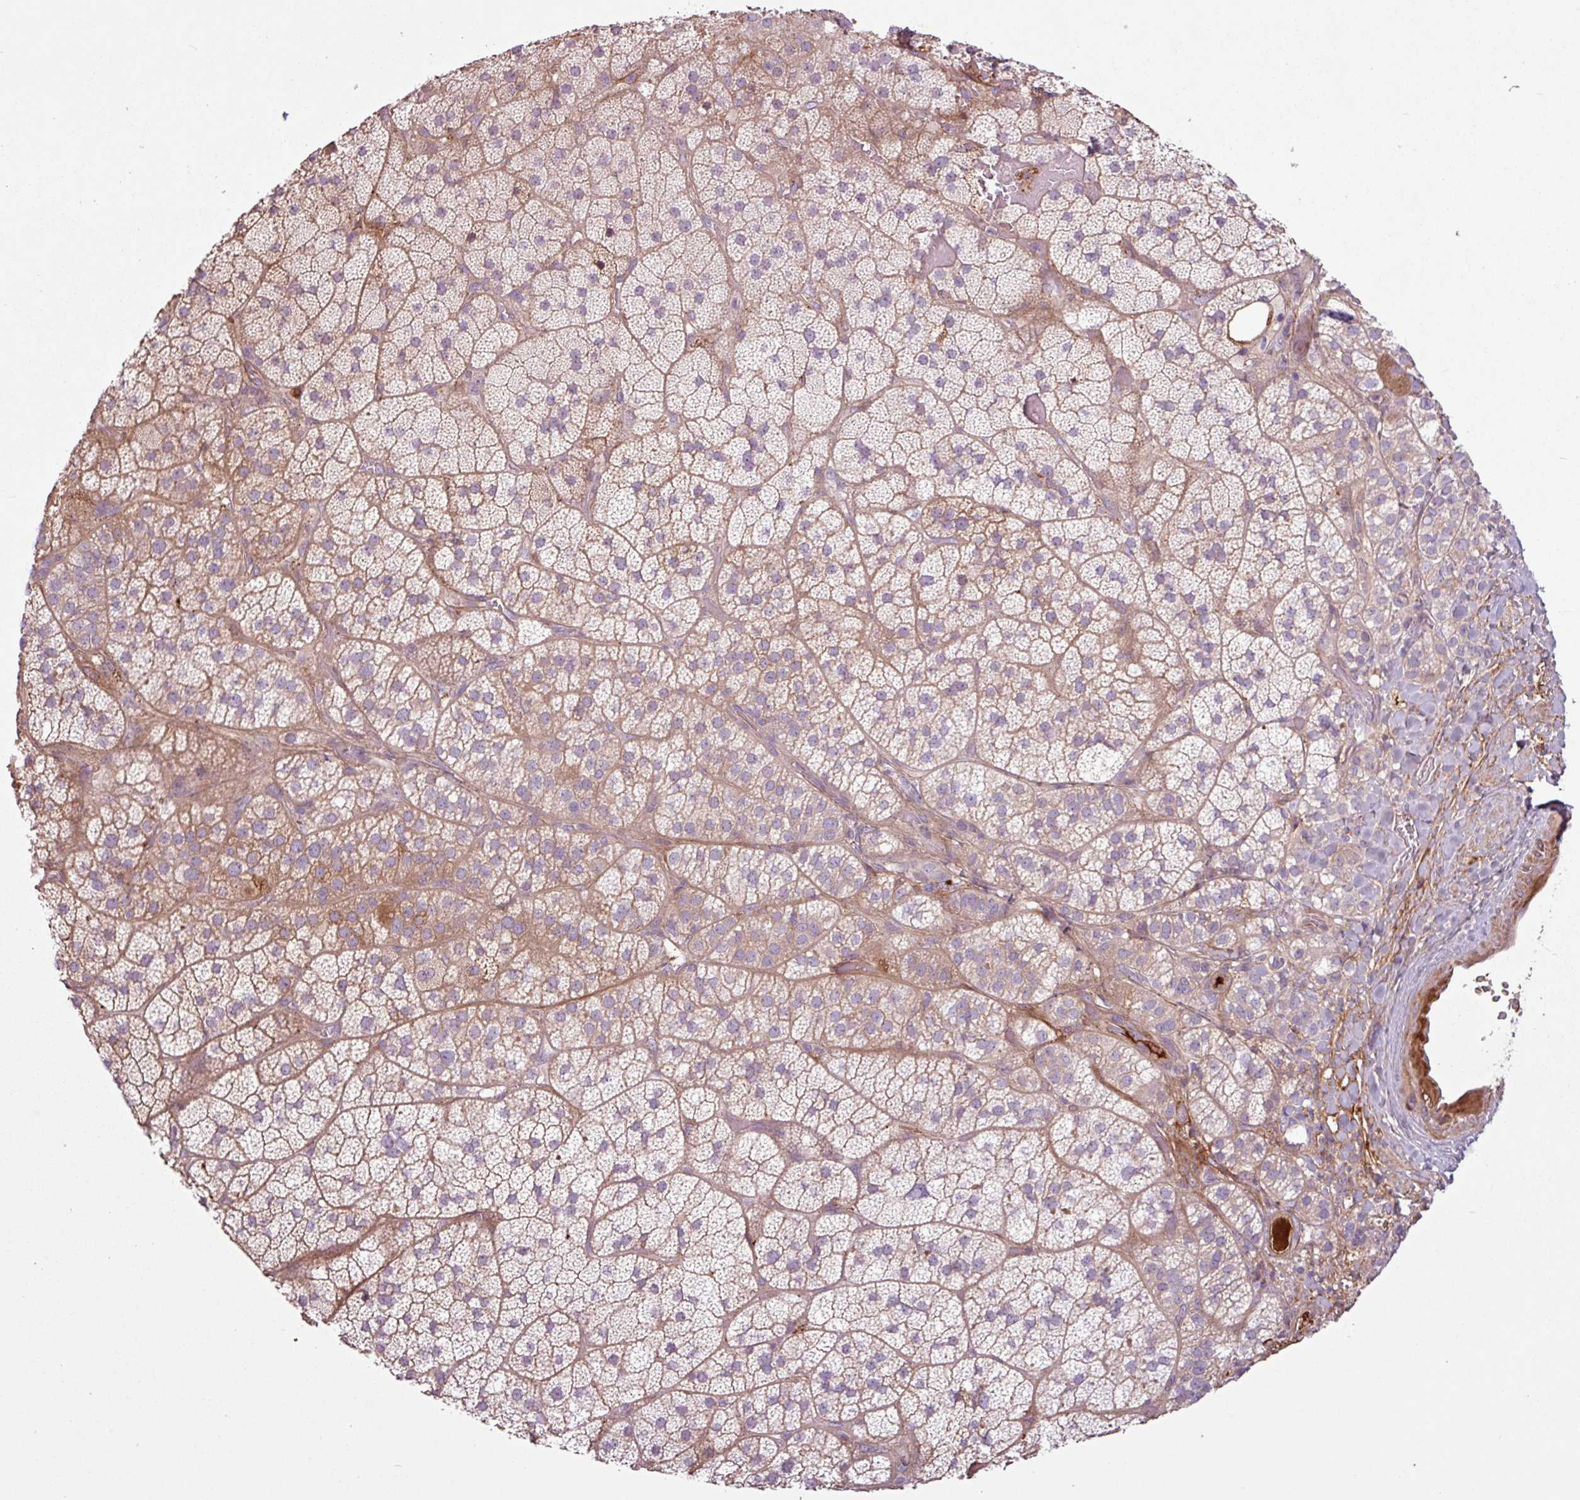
{"staining": {"intensity": "moderate", "quantity": "25%-75%", "location": "cytoplasmic/membranous"}, "tissue": "adrenal gland", "cell_type": "Glandular cells", "image_type": "normal", "snomed": [{"axis": "morphology", "description": "Normal tissue, NOS"}, {"axis": "topography", "description": "Adrenal gland"}], "caption": "Adrenal gland stained with a brown dye reveals moderate cytoplasmic/membranous positive staining in about 25%-75% of glandular cells.", "gene": "C4A", "patient": {"sex": "male", "age": 57}}